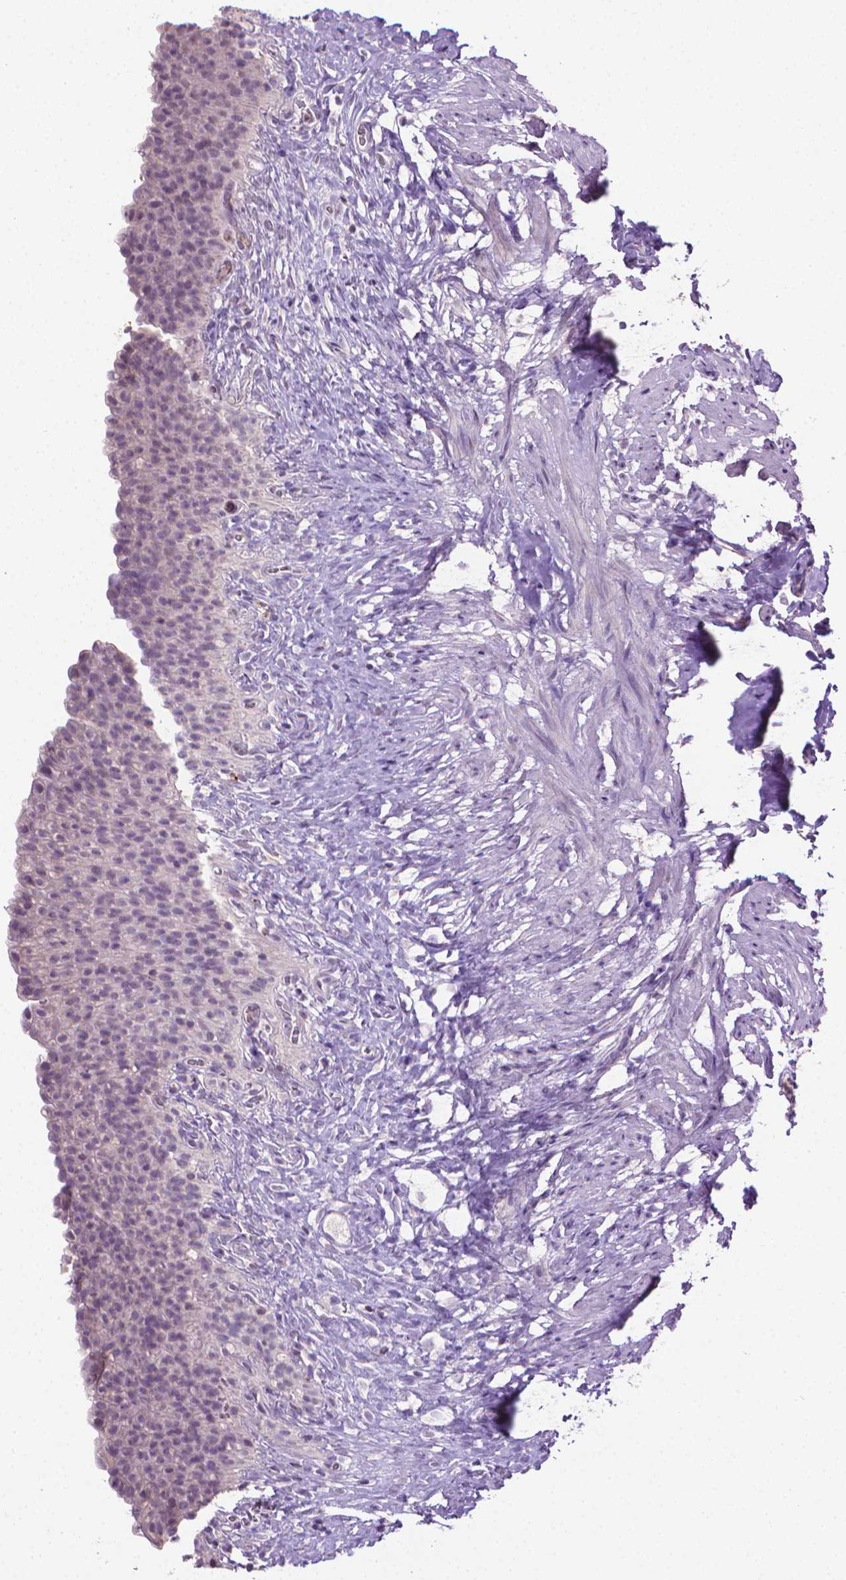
{"staining": {"intensity": "negative", "quantity": "none", "location": "none"}, "tissue": "urinary bladder", "cell_type": "Urothelial cells", "image_type": "normal", "snomed": [{"axis": "morphology", "description": "Normal tissue, NOS"}, {"axis": "topography", "description": "Urinary bladder"}, {"axis": "topography", "description": "Prostate"}], "caption": "Immunohistochemistry (IHC) image of normal human urinary bladder stained for a protein (brown), which exhibits no expression in urothelial cells. (DAB (3,3'-diaminobenzidine) IHC visualized using brightfield microscopy, high magnification).", "gene": "CDKN2D", "patient": {"sex": "male", "age": 76}}